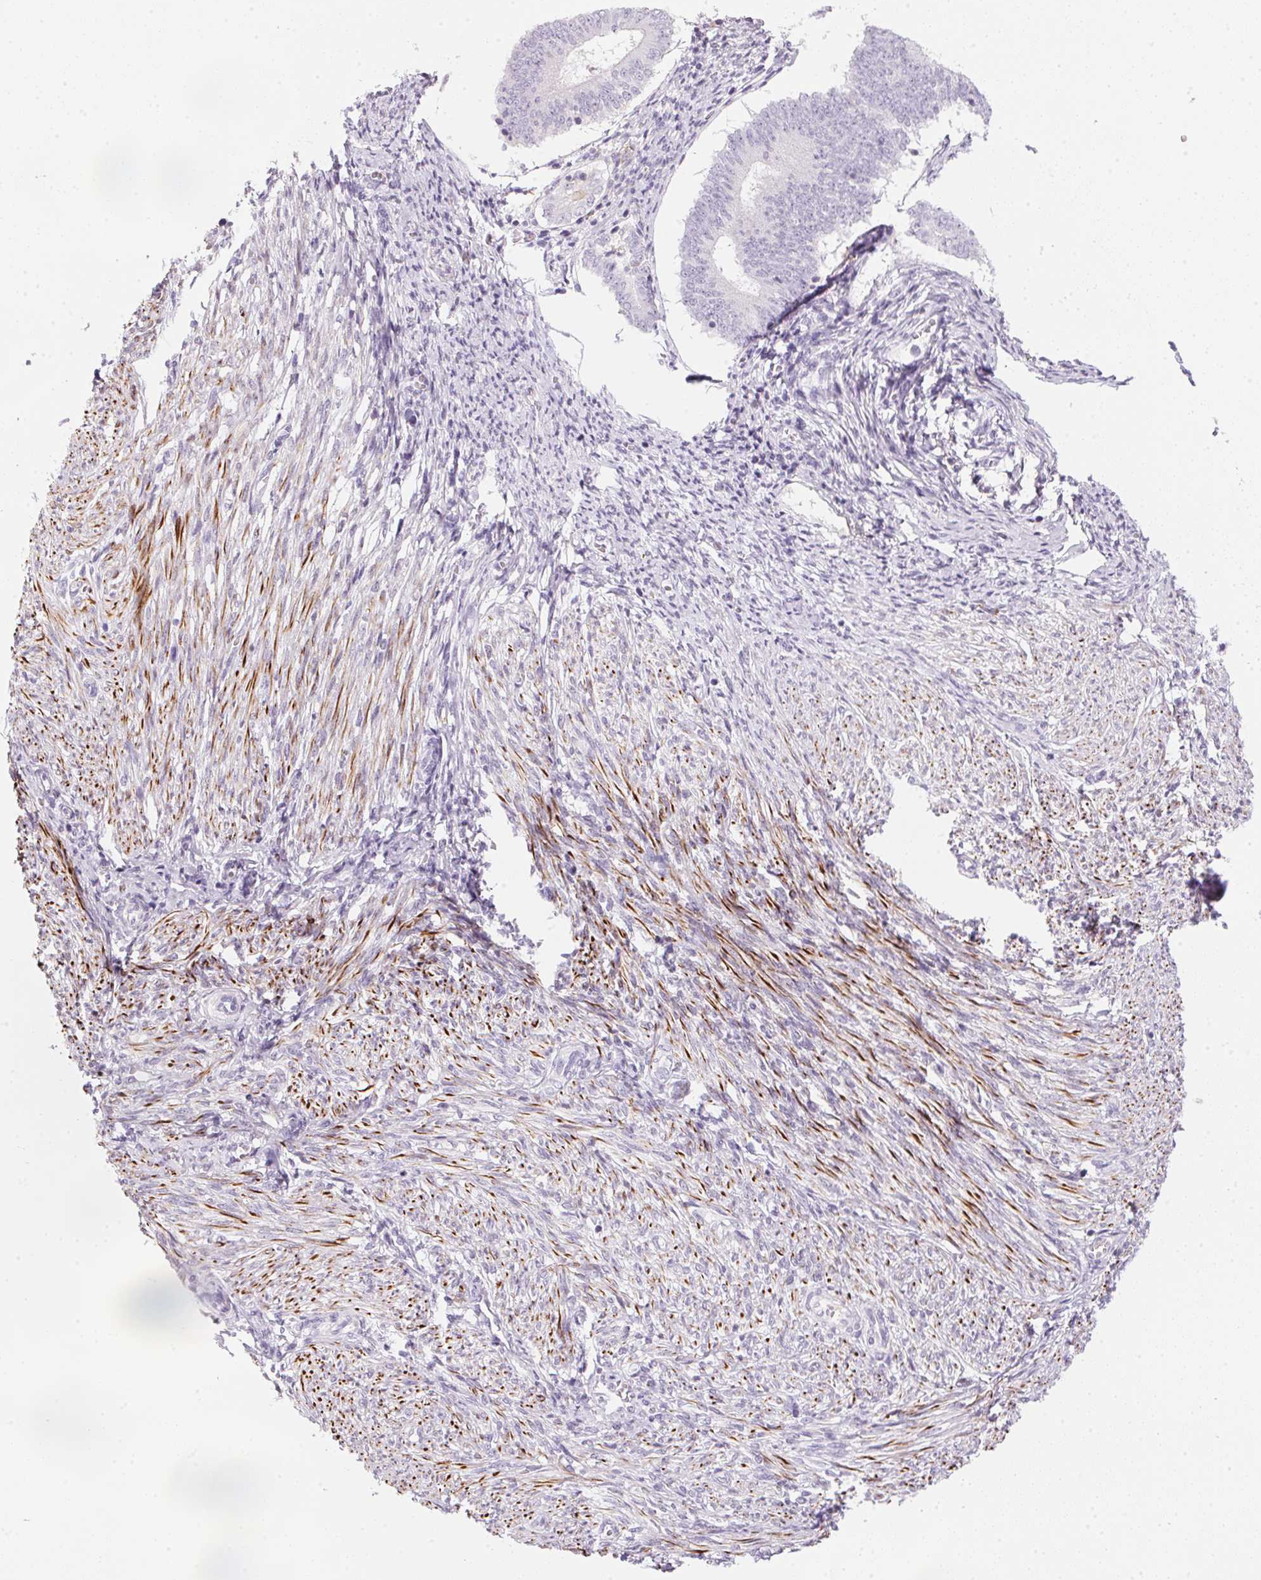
{"staining": {"intensity": "negative", "quantity": "none", "location": "none"}, "tissue": "endometrium", "cell_type": "Cells in endometrial stroma", "image_type": "normal", "snomed": [{"axis": "morphology", "description": "Normal tissue, NOS"}, {"axis": "topography", "description": "Endometrium"}], "caption": "The histopathology image exhibits no significant staining in cells in endometrial stroma of endometrium.", "gene": "ECPAS", "patient": {"sex": "female", "age": 50}}